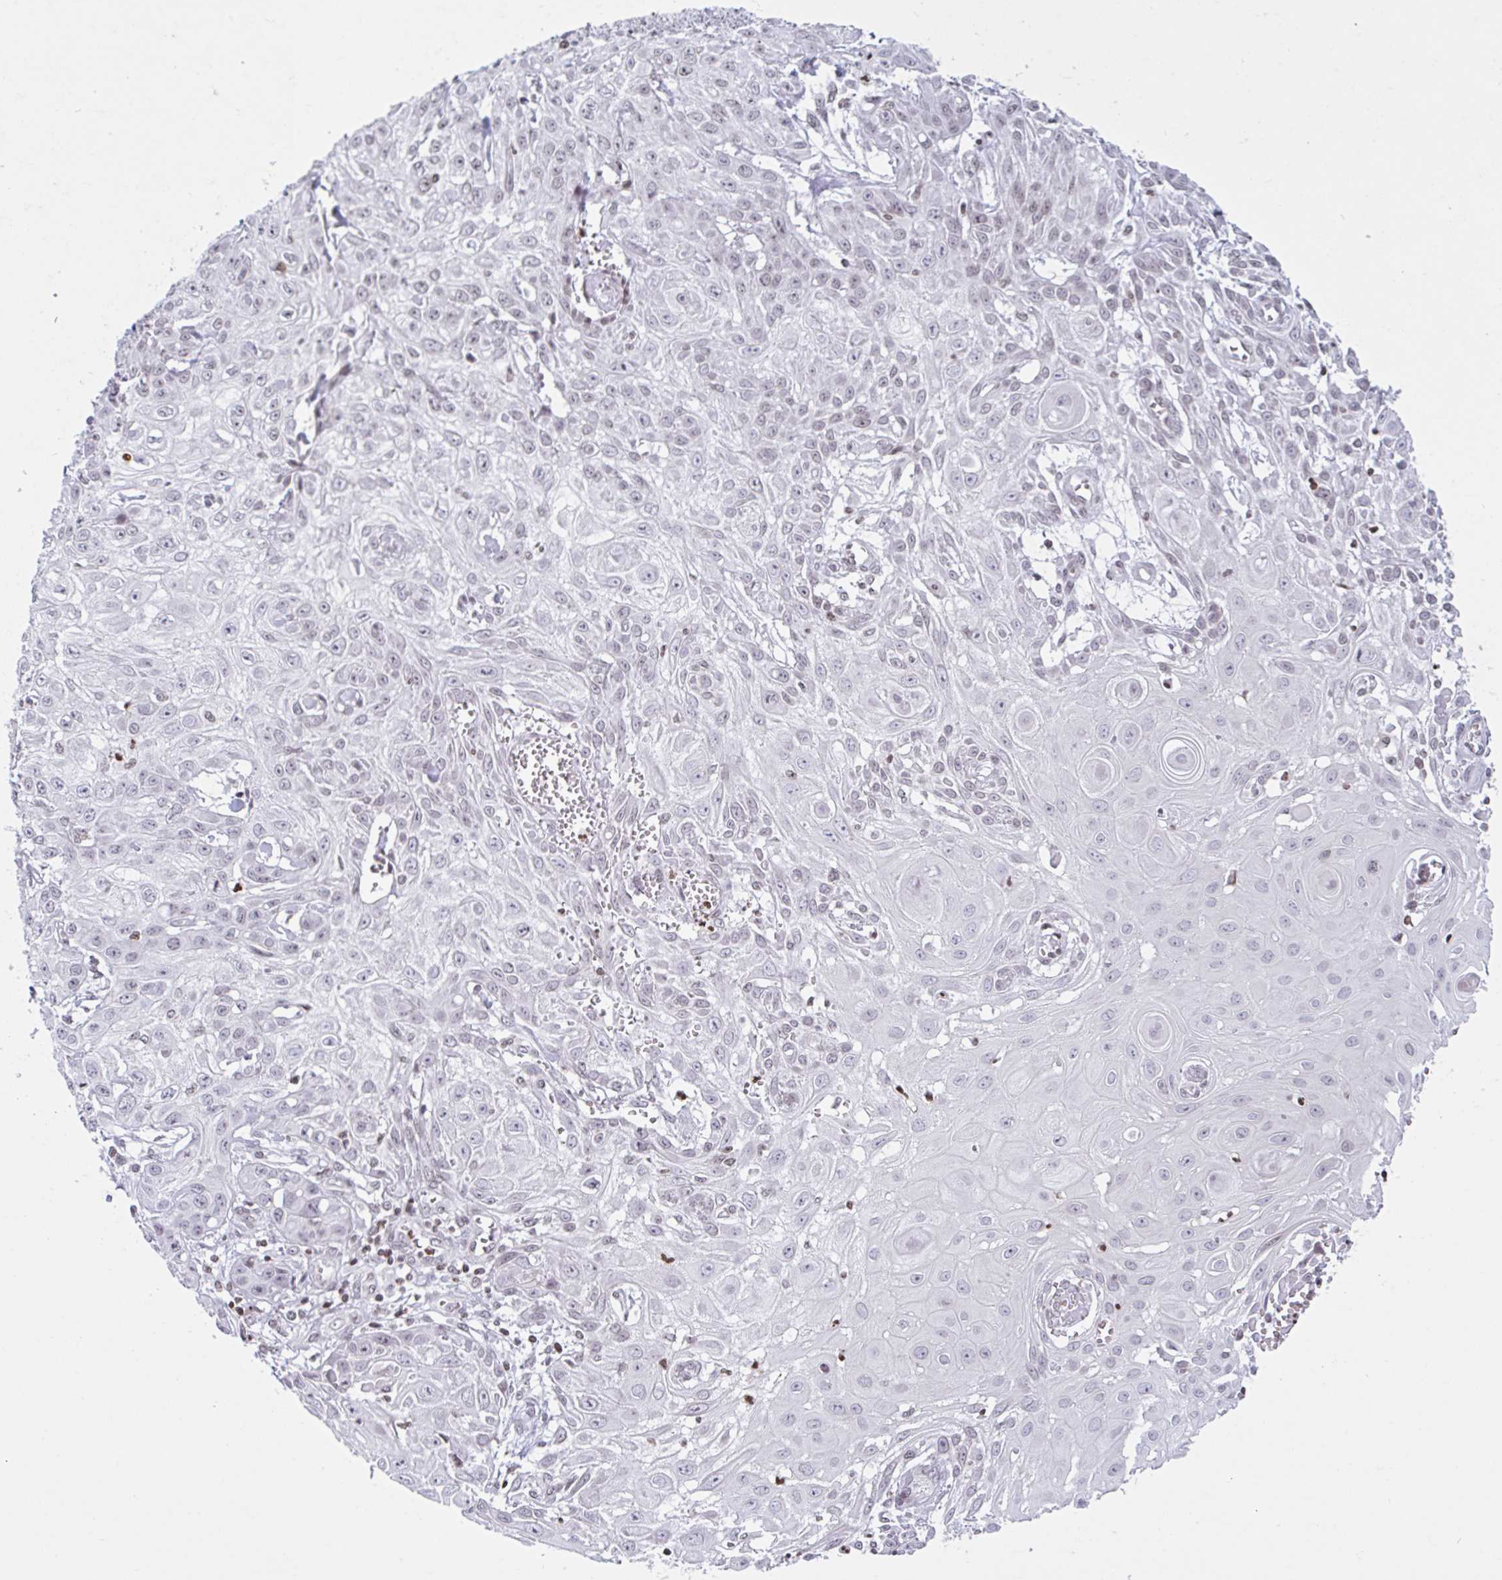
{"staining": {"intensity": "weak", "quantity": "25%-75%", "location": "nuclear"}, "tissue": "skin cancer", "cell_type": "Tumor cells", "image_type": "cancer", "snomed": [{"axis": "morphology", "description": "Squamous cell carcinoma, NOS"}, {"axis": "topography", "description": "Skin"}, {"axis": "topography", "description": "Vulva"}], "caption": "This histopathology image displays skin cancer (squamous cell carcinoma) stained with immunohistochemistry (IHC) to label a protein in brown. The nuclear of tumor cells show weak positivity for the protein. Nuclei are counter-stained blue.", "gene": "NOL6", "patient": {"sex": "female", "age": 71}}